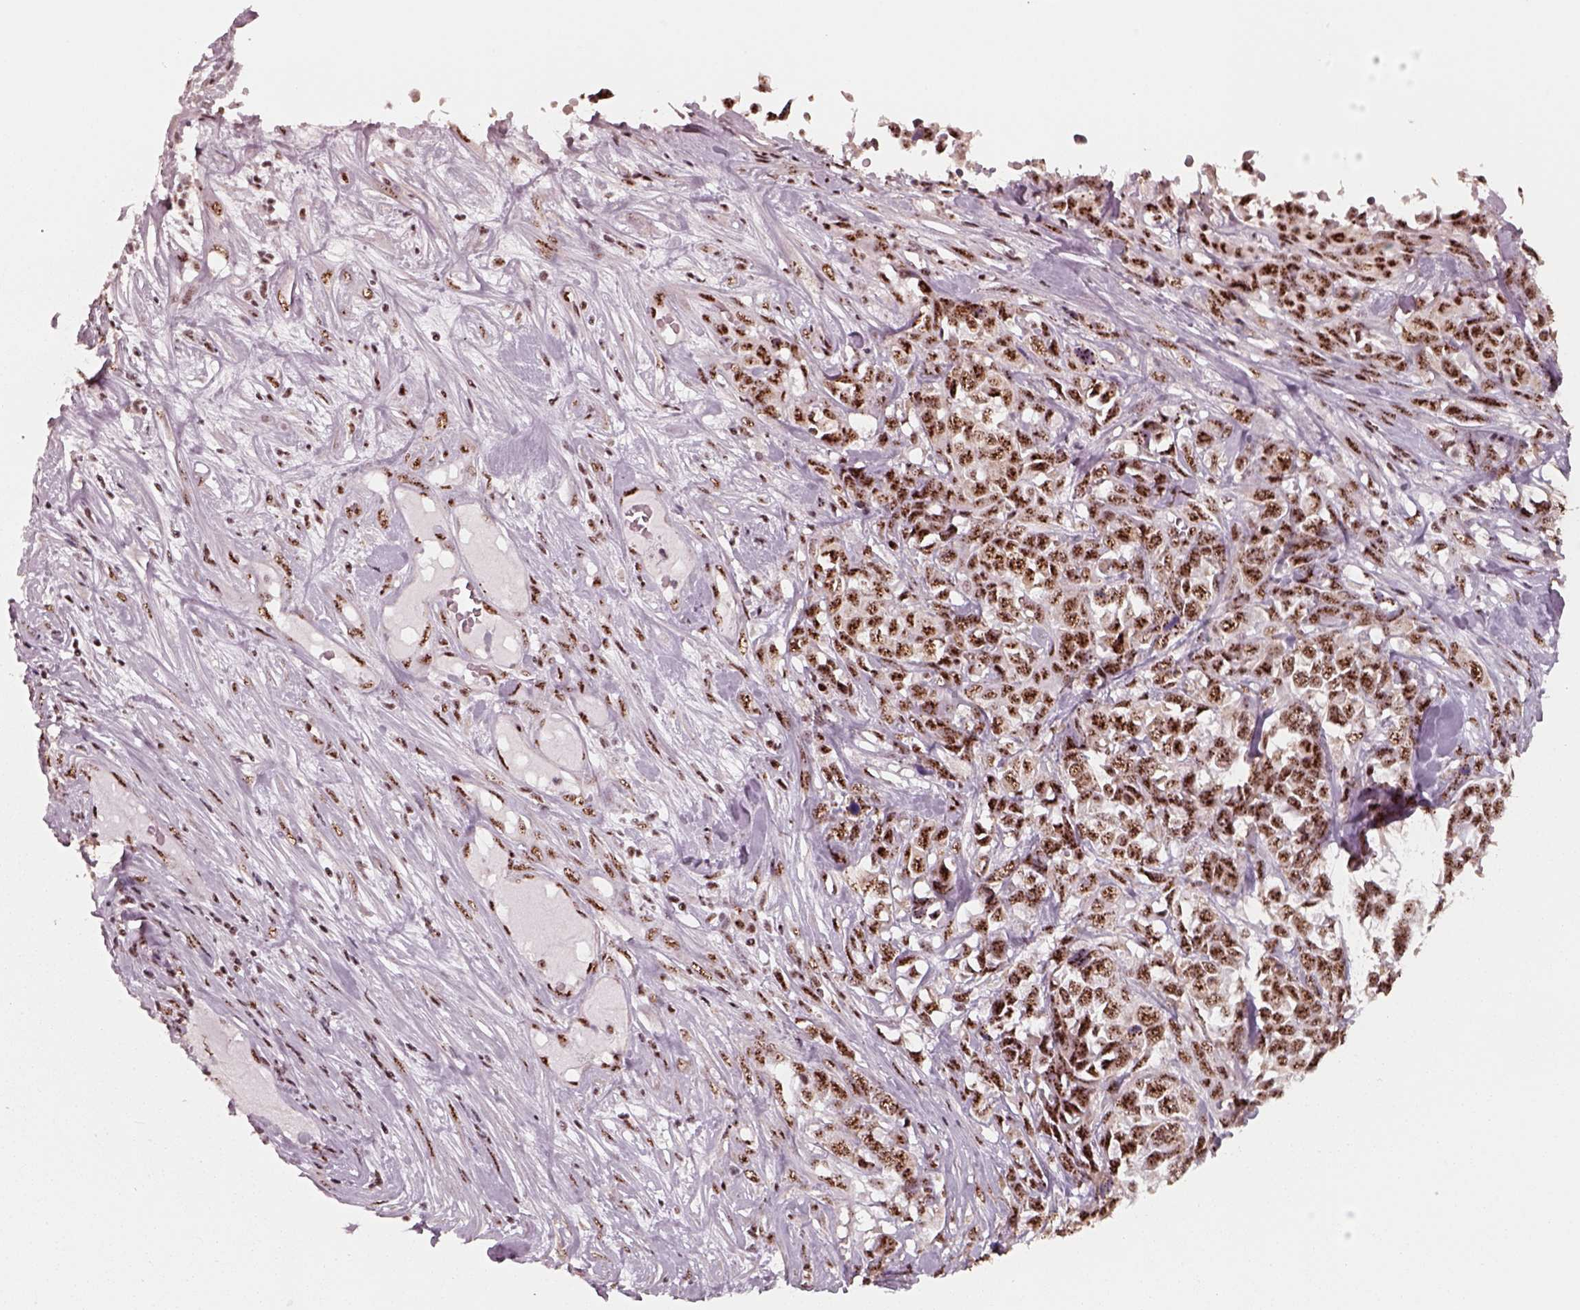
{"staining": {"intensity": "strong", "quantity": ">75%", "location": "nuclear"}, "tissue": "melanoma", "cell_type": "Tumor cells", "image_type": "cancer", "snomed": [{"axis": "morphology", "description": "Malignant melanoma, Metastatic site"}, {"axis": "topography", "description": "Skin"}], "caption": "Tumor cells exhibit high levels of strong nuclear positivity in approximately >75% of cells in human melanoma.", "gene": "ATXN7L3", "patient": {"sex": "male", "age": 84}}